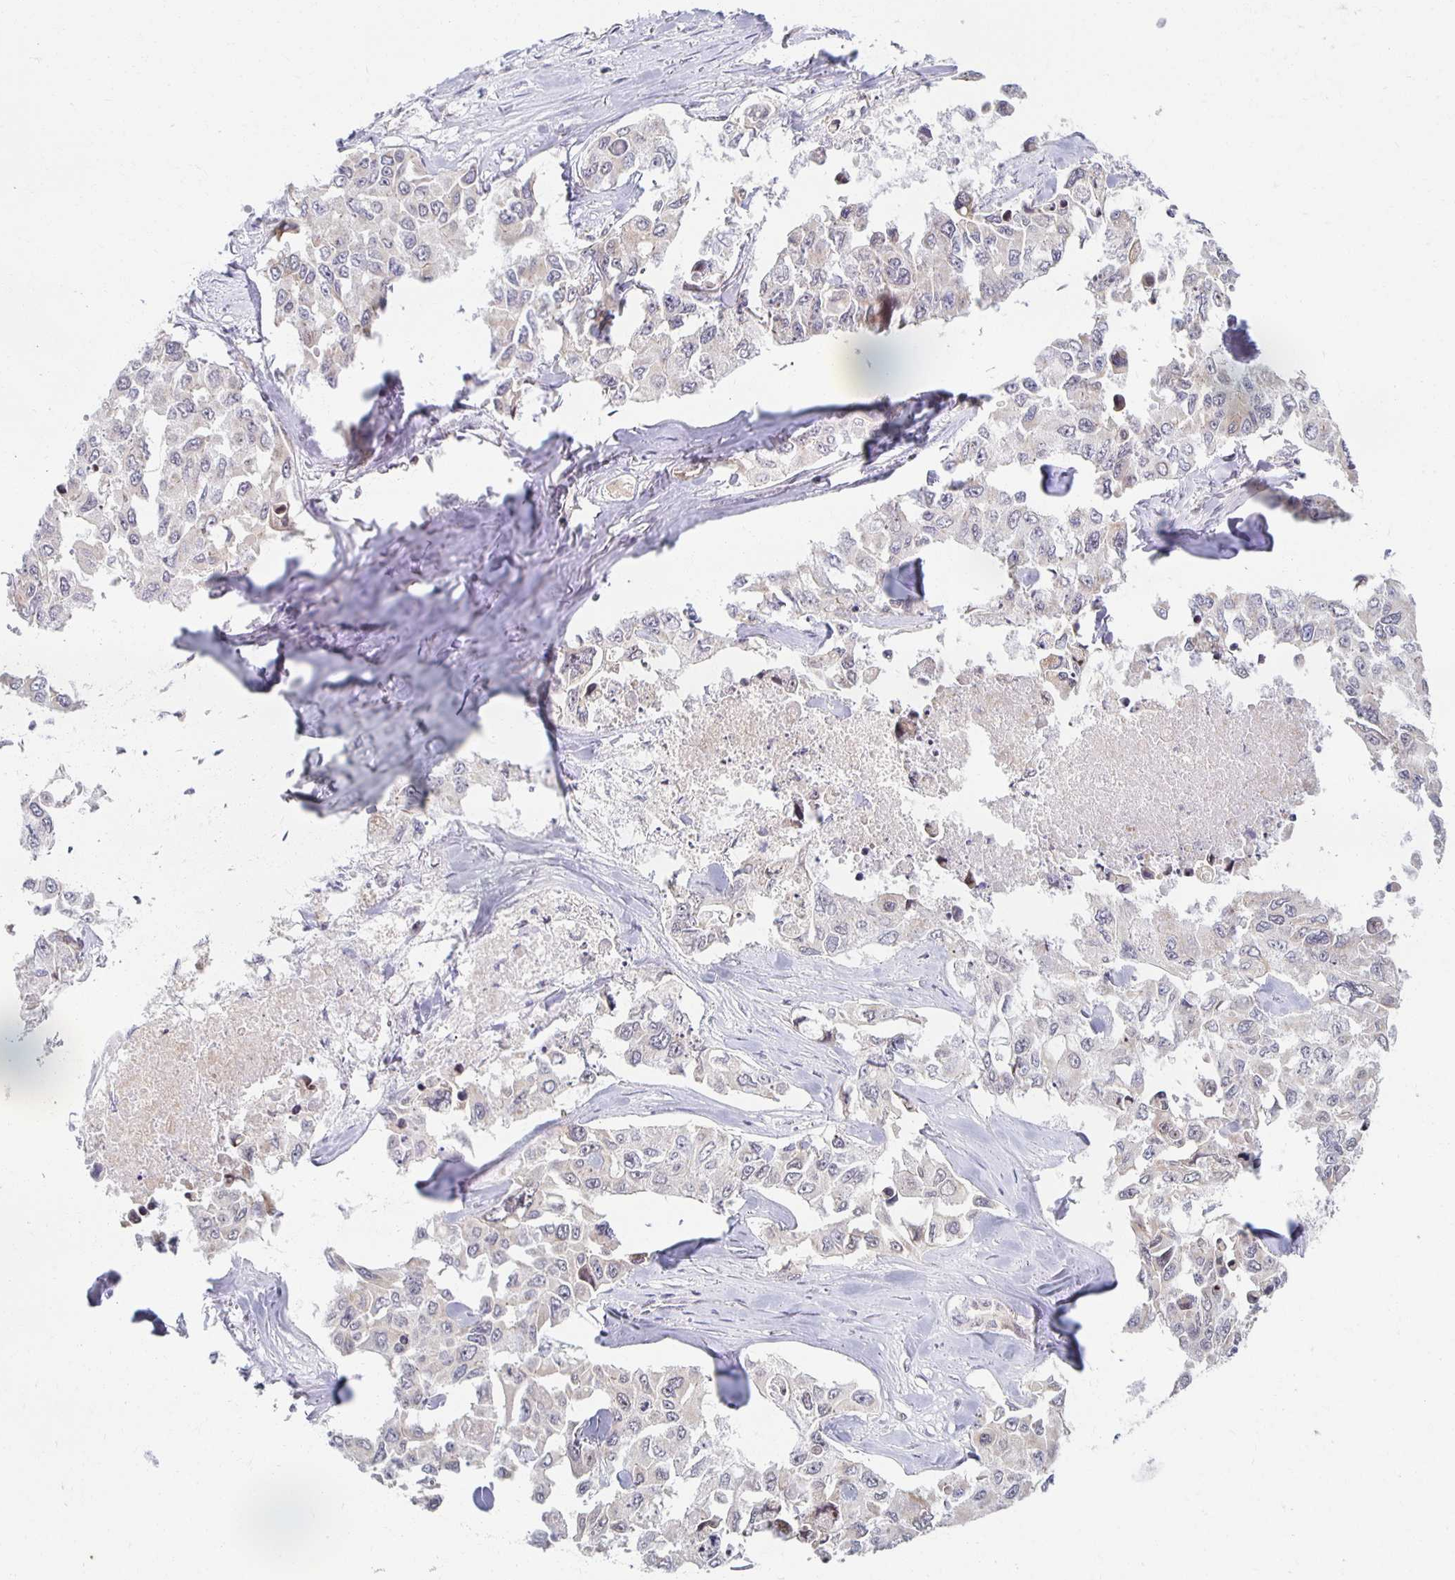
{"staining": {"intensity": "negative", "quantity": "none", "location": "none"}, "tissue": "lung cancer", "cell_type": "Tumor cells", "image_type": "cancer", "snomed": [{"axis": "morphology", "description": "Adenocarcinoma, NOS"}, {"axis": "topography", "description": "Lung"}], "caption": "Lung cancer stained for a protein using immunohistochemistry (IHC) demonstrates no staining tumor cells.", "gene": "HCFC1R1", "patient": {"sex": "male", "age": 64}}